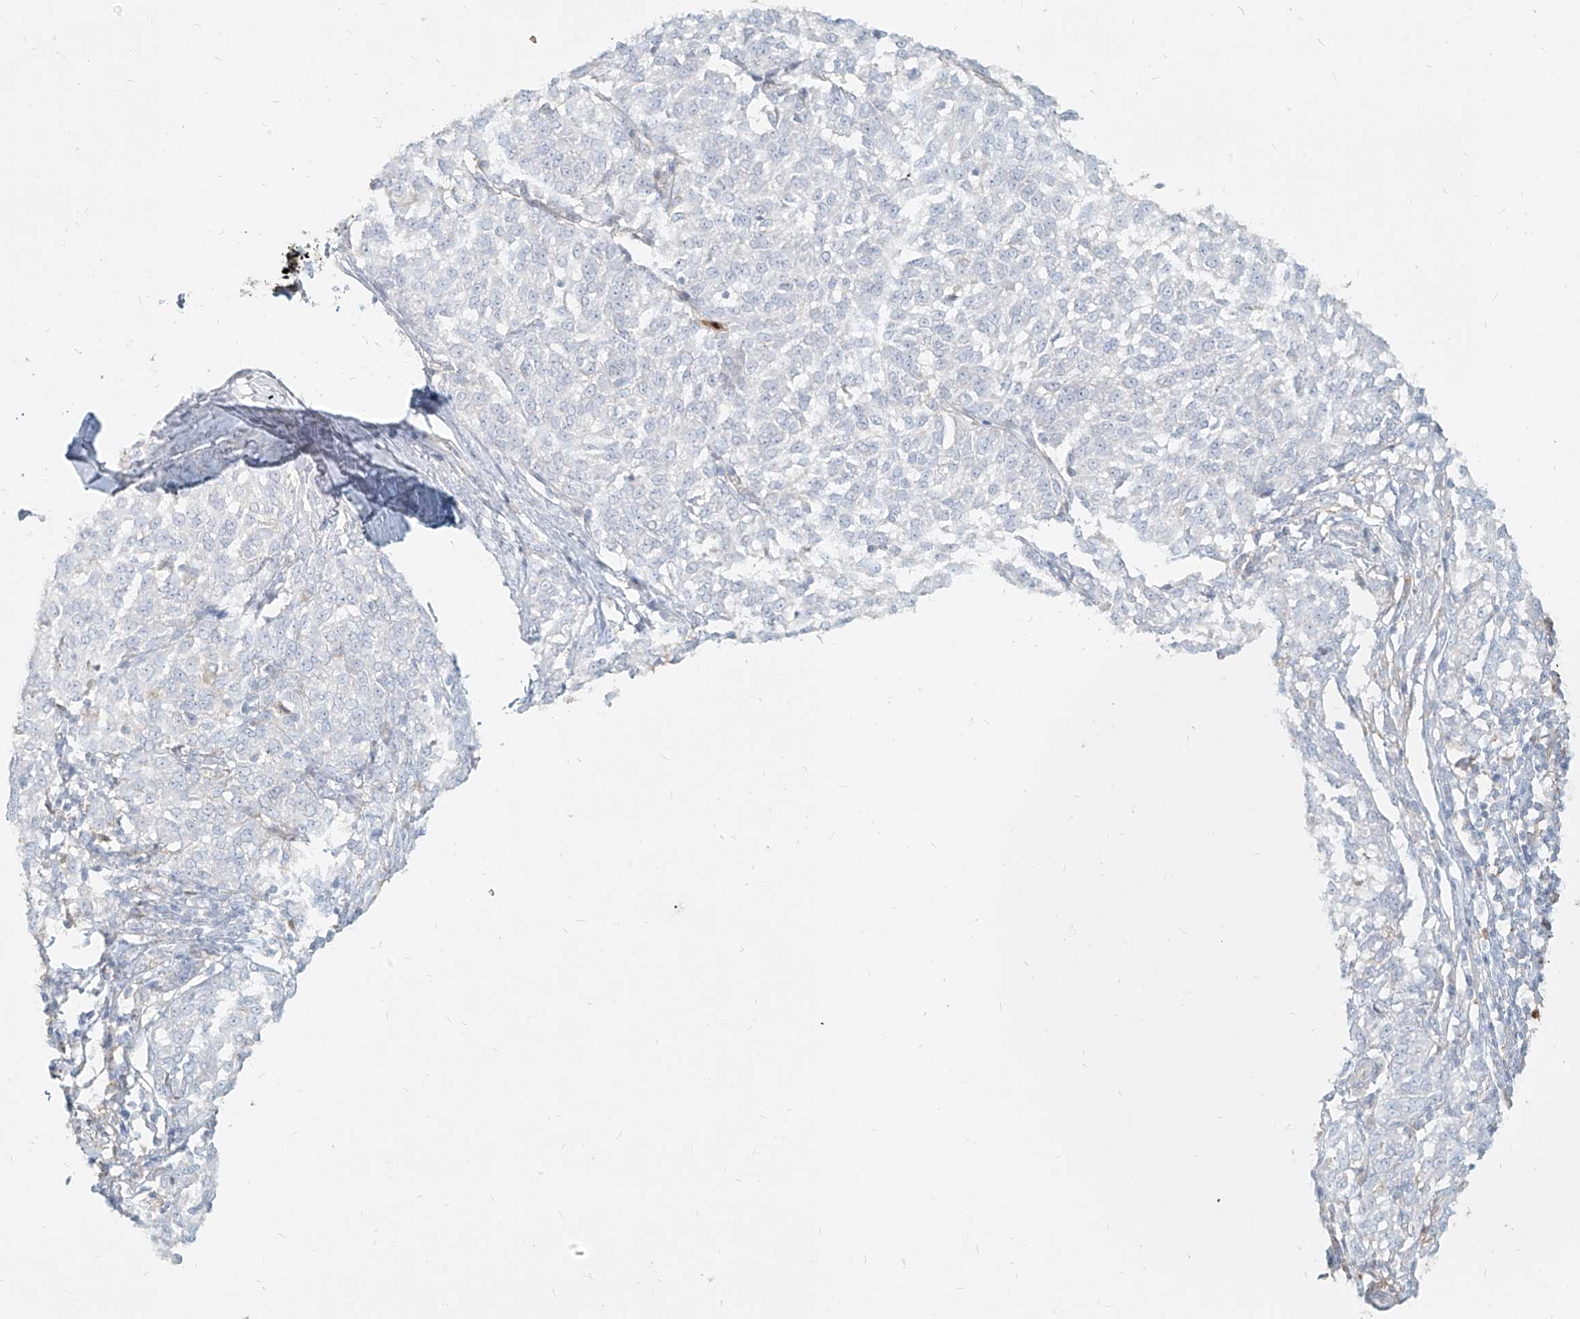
{"staining": {"intensity": "negative", "quantity": "none", "location": "none"}, "tissue": "melanoma", "cell_type": "Tumor cells", "image_type": "cancer", "snomed": [{"axis": "morphology", "description": "Malignant melanoma, NOS"}, {"axis": "topography", "description": "Skin"}], "caption": "IHC photomicrograph of neoplastic tissue: human melanoma stained with DAB (3,3'-diaminobenzidine) demonstrates no significant protein positivity in tumor cells.", "gene": "PGD", "patient": {"sex": "female", "age": 72}}